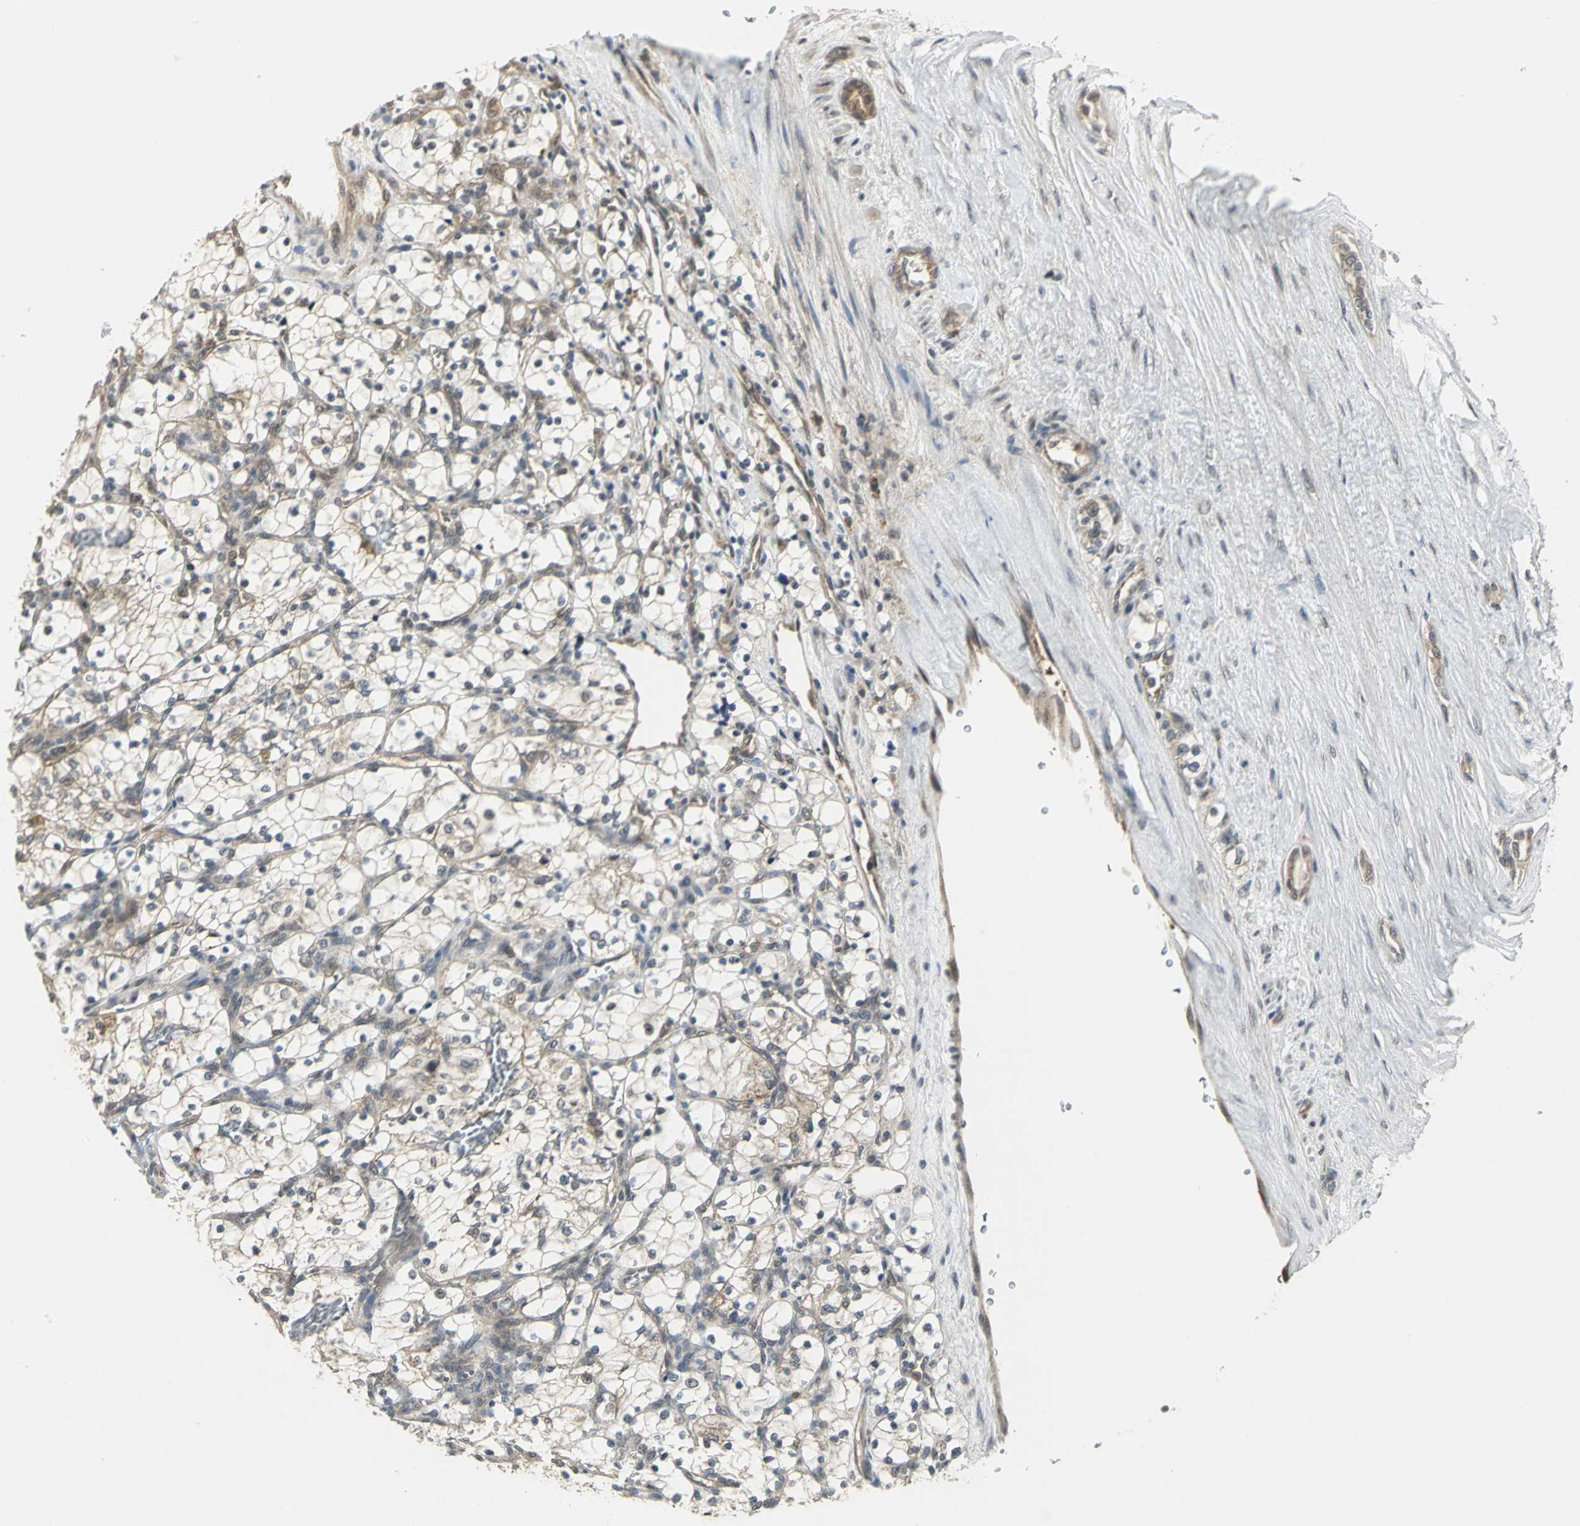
{"staining": {"intensity": "weak", "quantity": "<25%", "location": "cytoplasmic/membranous"}, "tissue": "renal cancer", "cell_type": "Tumor cells", "image_type": "cancer", "snomed": [{"axis": "morphology", "description": "Adenocarcinoma, NOS"}, {"axis": "topography", "description": "Kidney"}], "caption": "This is an IHC photomicrograph of adenocarcinoma (renal). There is no staining in tumor cells.", "gene": "PSMC4", "patient": {"sex": "female", "age": 69}}